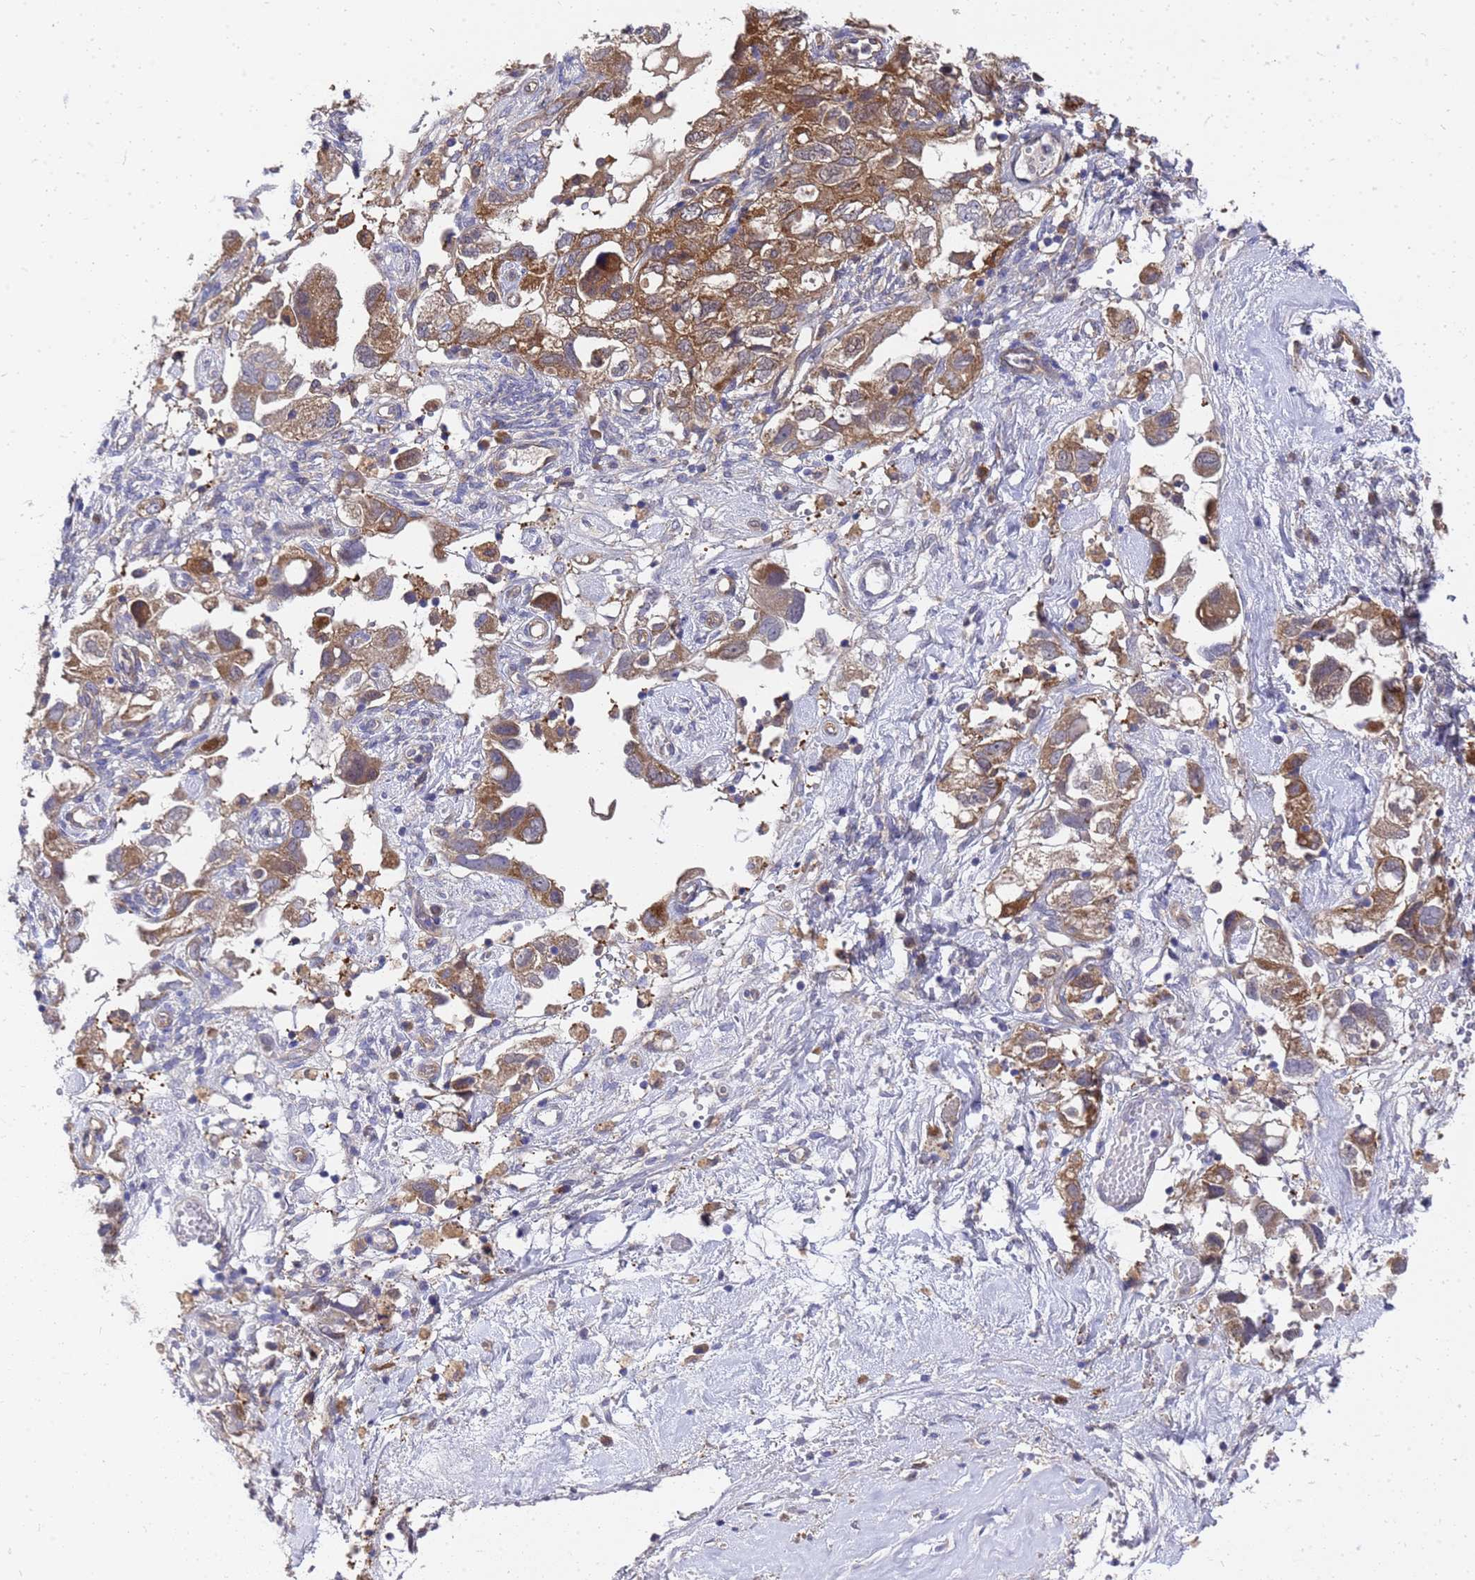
{"staining": {"intensity": "strong", "quantity": ">75%", "location": "cytoplasmic/membranous"}, "tissue": "ovarian cancer", "cell_type": "Tumor cells", "image_type": "cancer", "snomed": [{"axis": "morphology", "description": "Carcinoma, NOS"}, {"axis": "morphology", "description": "Cystadenocarcinoma, serous, NOS"}, {"axis": "topography", "description": "Ovary"}], "caption": "About >75% of tumor cells in human ovarian cancer (serous cystadenocarcinoma) reveal strong cytoplasmic/membranous protein positivity as visualized by brown immunohistochemical staining.", "gene": "SLC35E2B", "patient": {"sex": "female", "age": 69}}